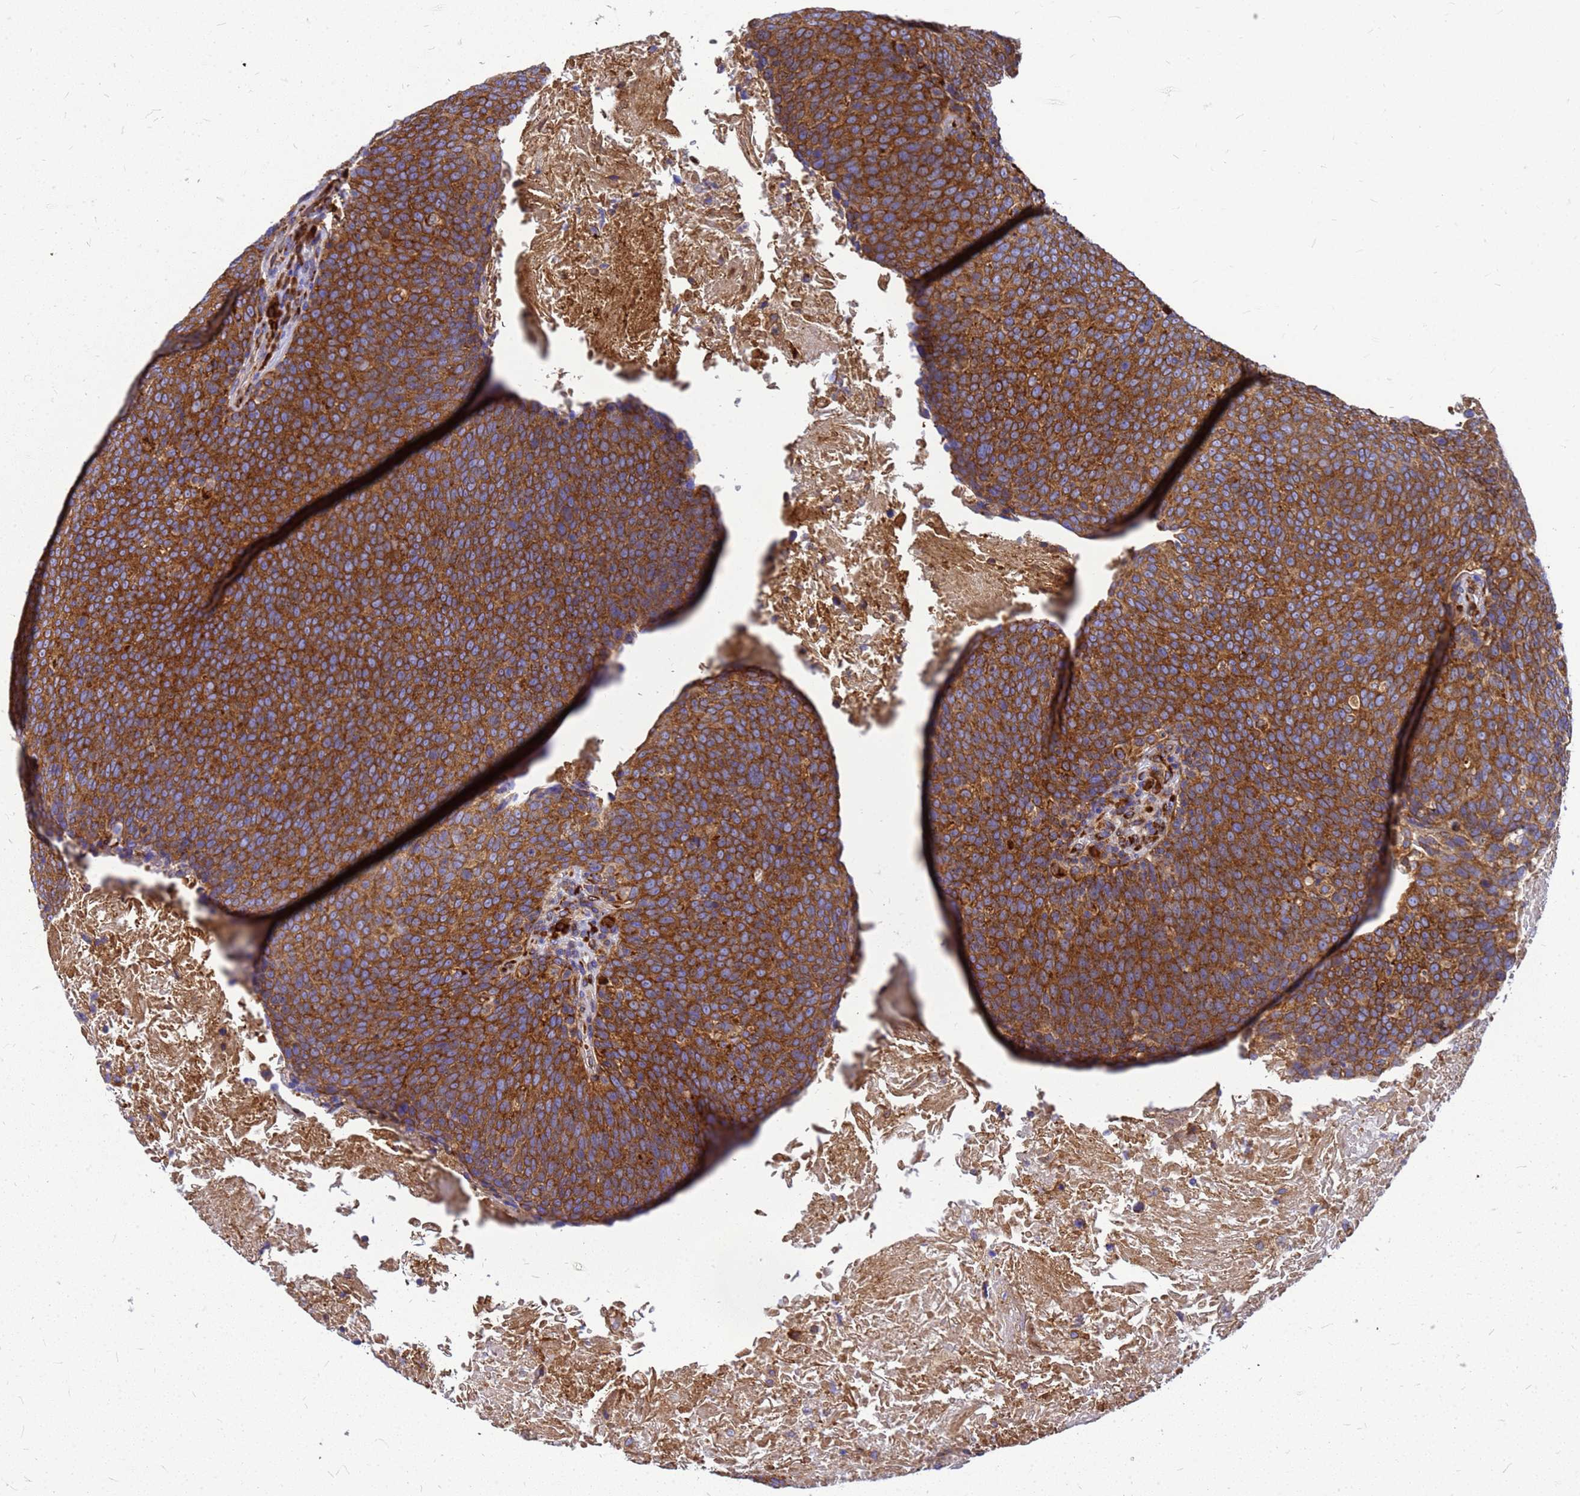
{"staining": {"intensity": "strong", "quantity": ">75%", "location": "cytoplasmic/membranous"}, "tissue": "head and neck cancer", "cell_type": "Tumor cells", "image_type": "cancer", "snomed": [{"axis": "morphology", "description": "Squamous cell carcinoma, NOS"}, {"axis": "morphology", "description": "Squamous cell carcinoma, metastatic, NOS"}, {"axis": "topography", "description": "Lymph node"}, {"axis": "topography", "description": "Head-Neck"}], "caption": "Head and neck cancer stained with a protein marker shows strong staining in tumor cells.", "gene": "EEF1D", "patient": {"sex": "male", "age": 62}}